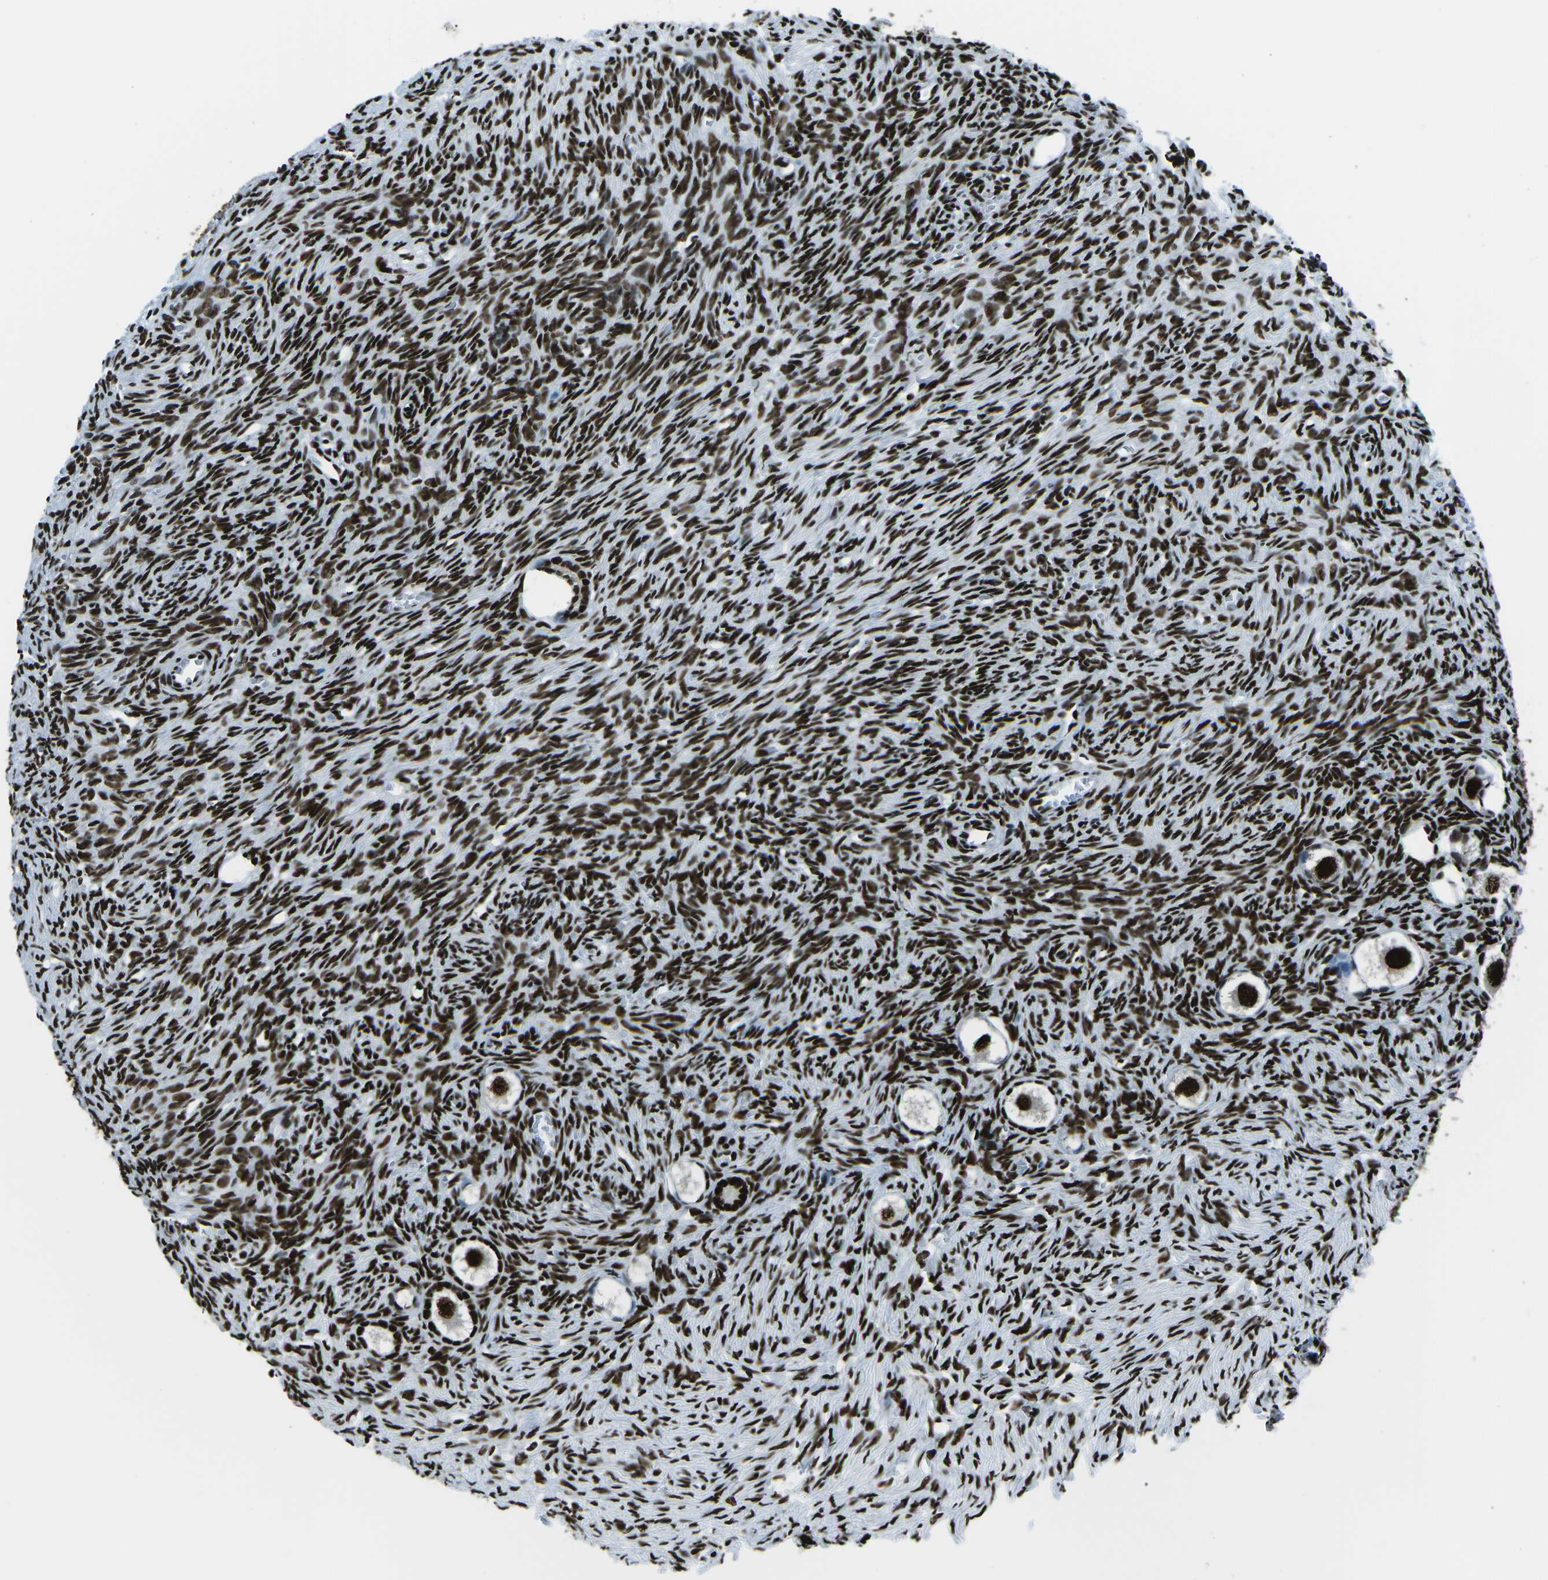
{"staining": {"intensity": "strong", "quantity": ">75%", "location": "nuclear"}, "tissue": "ovary", "cell_type": "Follicle cells", "image_type": "normal", "snomed": [{"axis": "morphology", "description": "Normal tissue, NOS"}, {"axis": "topography", "description": "Ovary"}], "caption": "Ovary stained with a brown dye exhibits strong nuclear positive staining in approximately >75% of follicle cells.", "gene": "HNRNPL", "patient": {"sex": "female", "age": 27}}